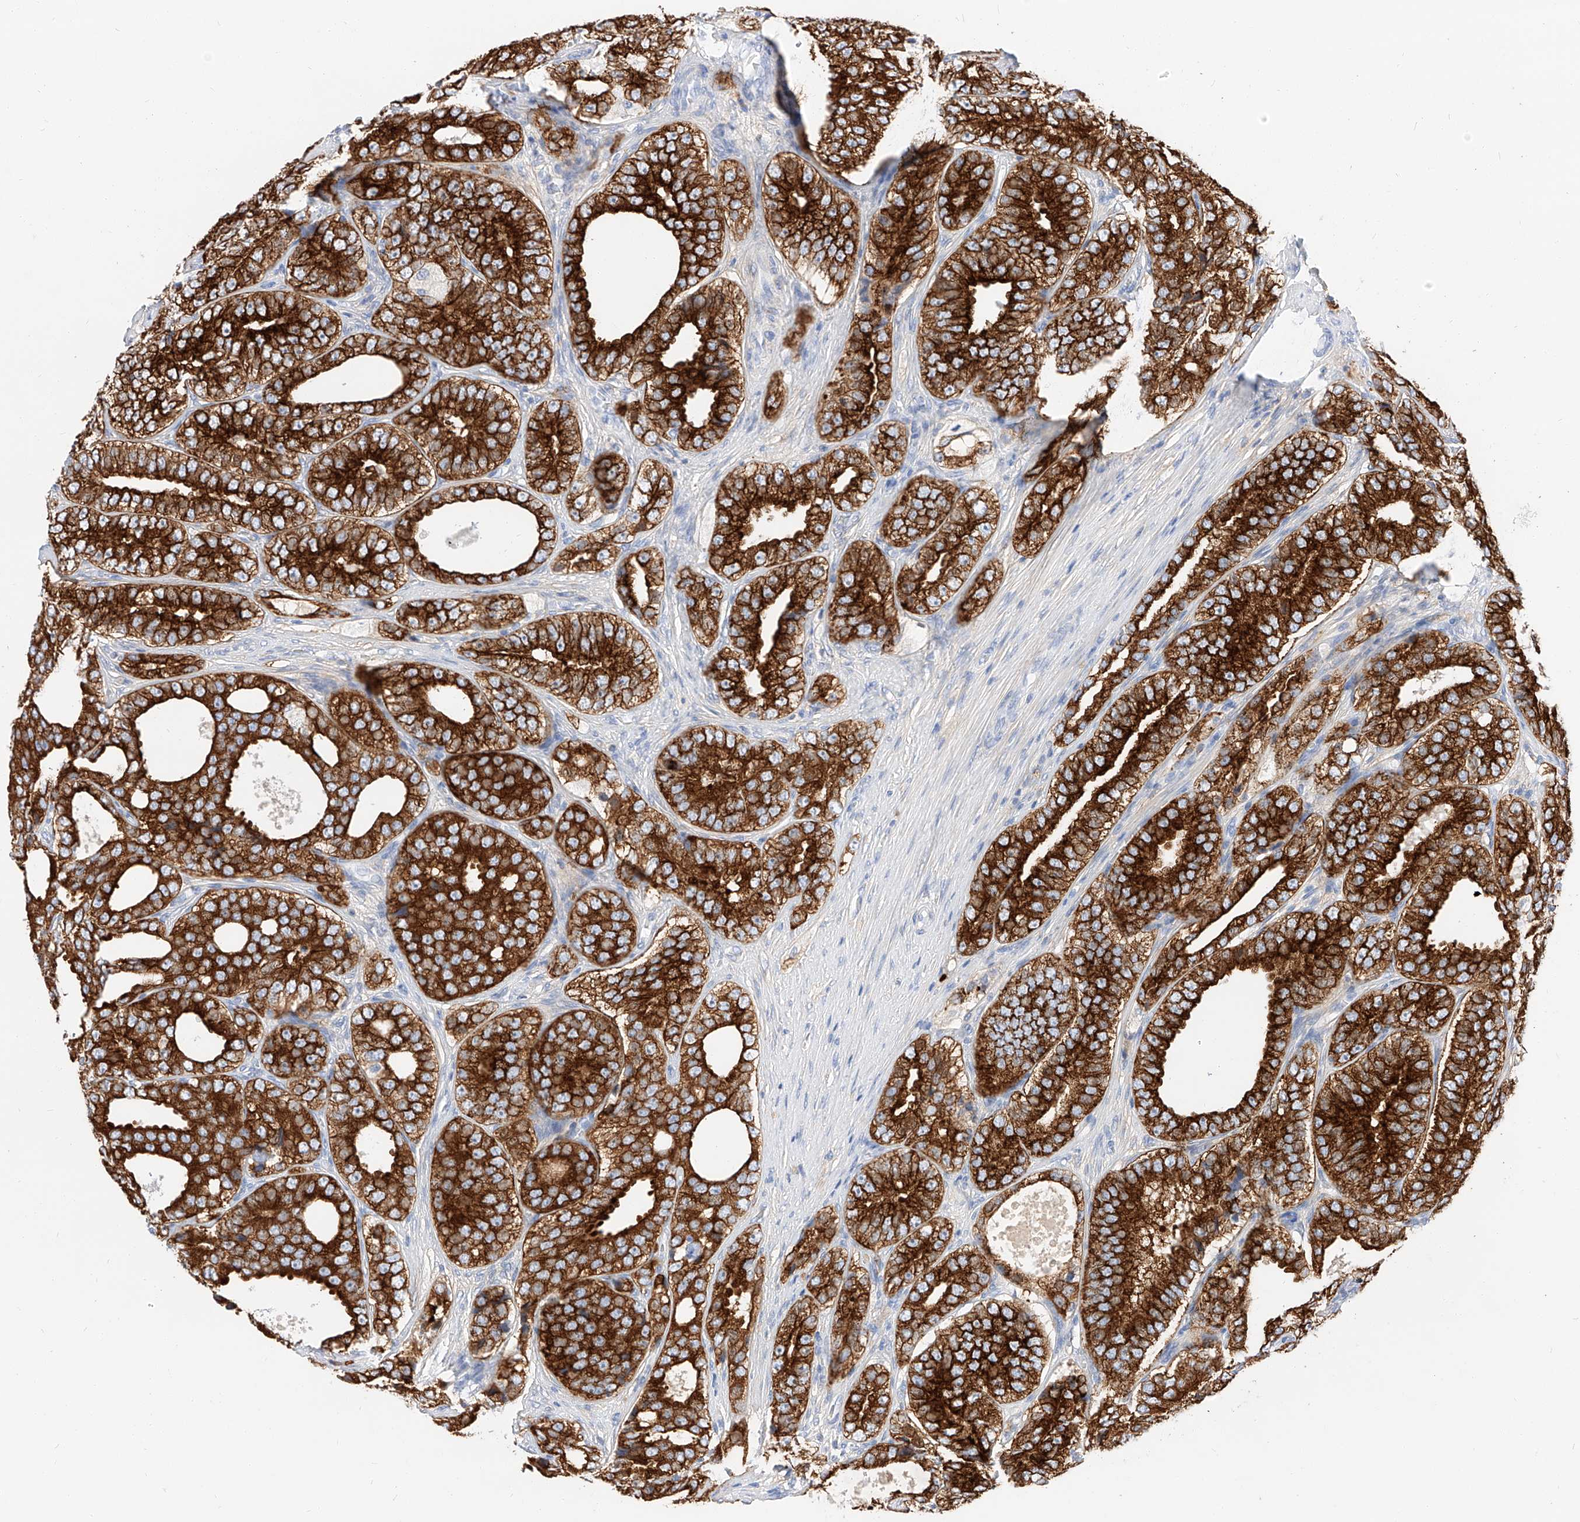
{"staining": {"intensity": "strong", "quantity": ">75%", "location": "cytoplasmic/membranous"}, "tissue": "prostate cancer", "cell_type": "Tumor cells", "image_type": "cancer", "snomed": [{"axis": "morphology", "description": "Adenocarcinoma, High grade"}, {"axis": "topography", "description": "Prostate"}], "caption": "Immunohistochemical staining of prostate cancer (high-grade adenocarcinoma) demonstrates strong cytoplasmic/membranous protein expression in approximately >75% of tumor cells.", "gene": "MAP7", "patient": {"sex": "male", "age": 56}}